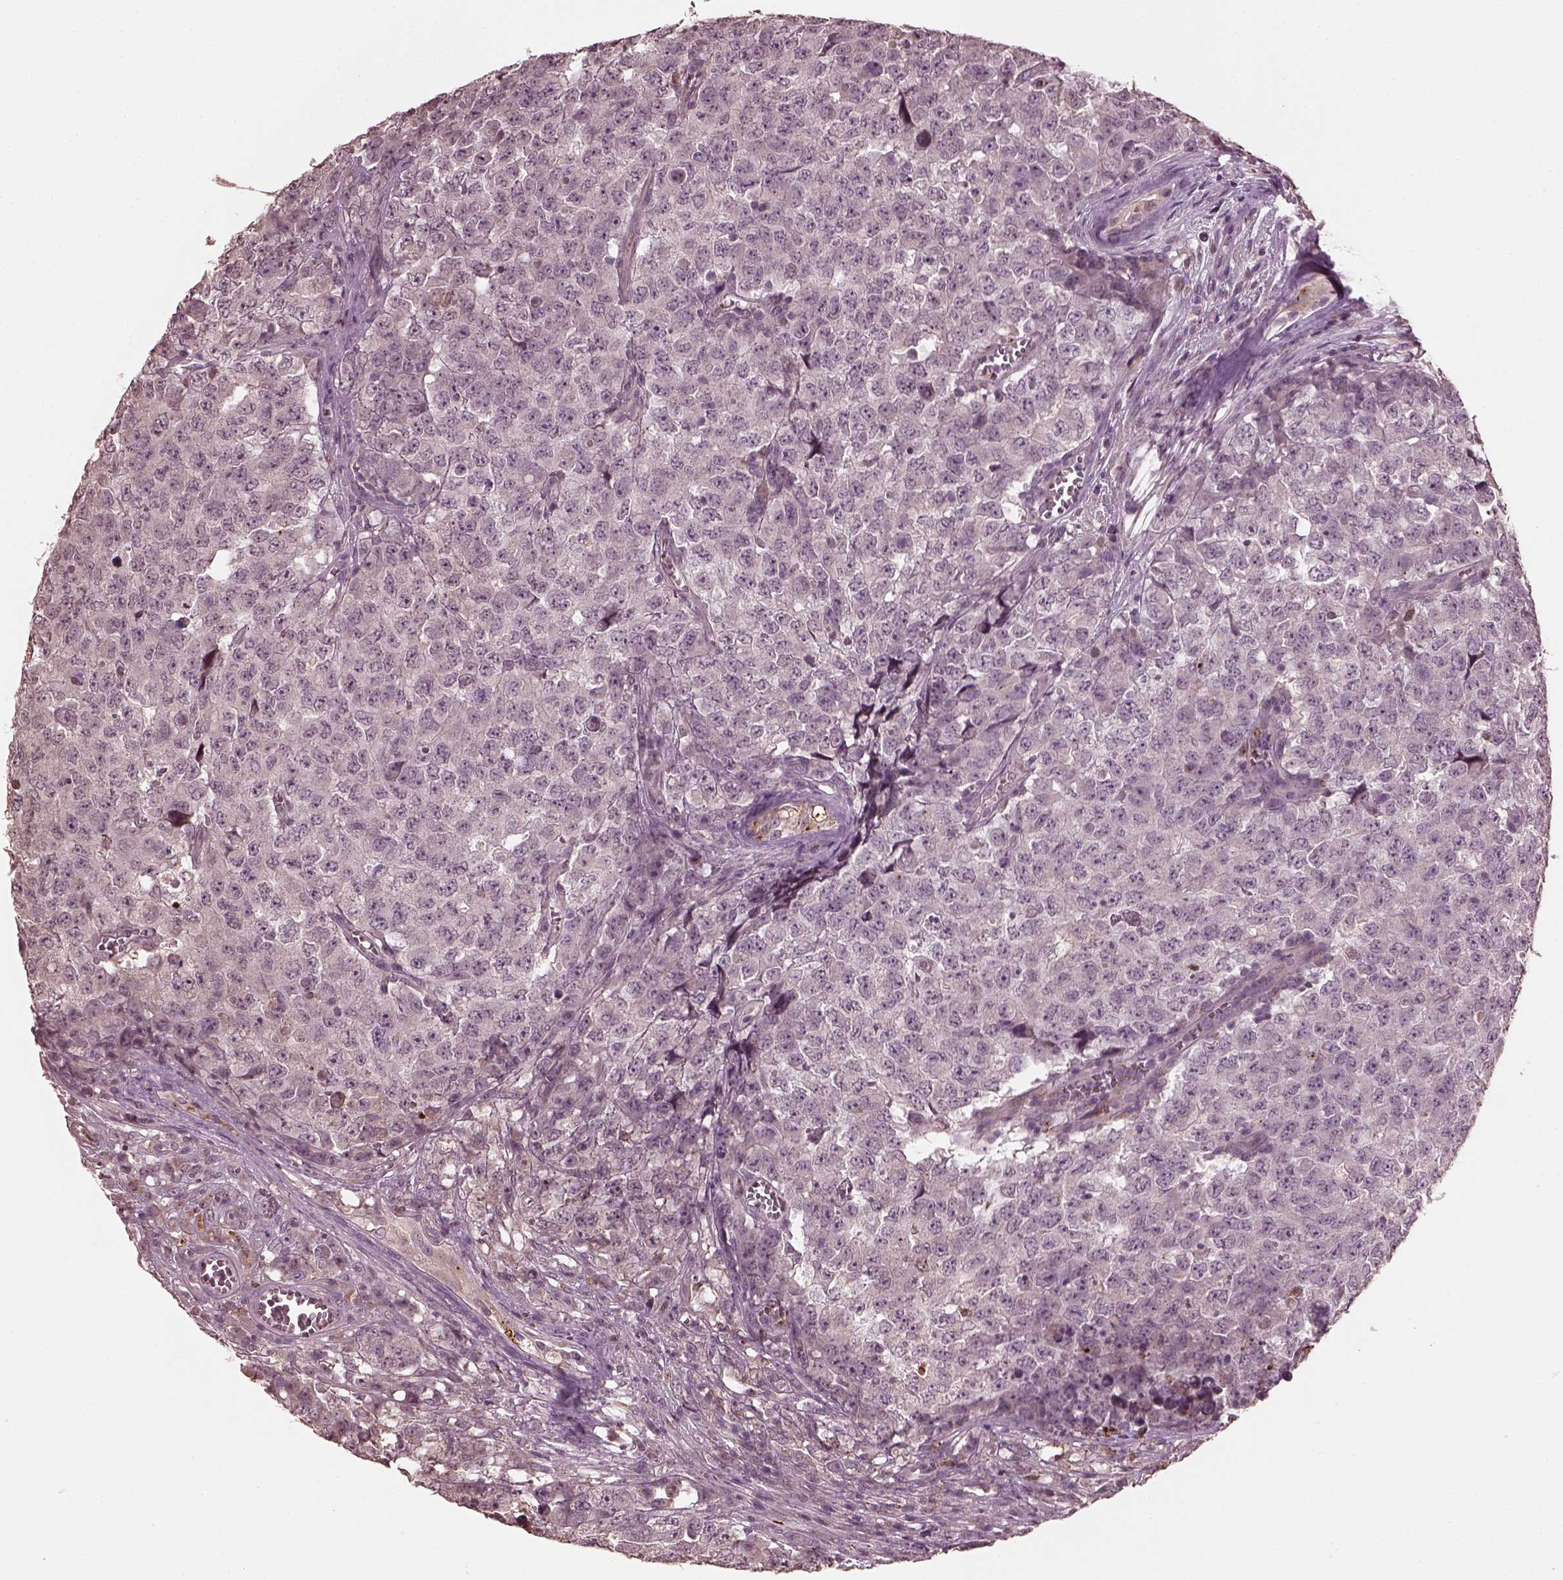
{"staining": {"intensity": "negative", "quantity": "none", "location": "none"}, "tissue": "testis cancer", "cell_type": "Tumor cells", "image_type": "cancer", "snomed": [{"axis": "morphology", "description": "Carcinoma, Embryonal, NOS"}, {"axis": "topography", "description": "Testis"}], "caption": "A high-resolution histopathology image shows immunohistochemistry (IHC) staining of testis cancer, which shows no significant positivity in tumor cells.", "gene": "RUFY3", "patient": {"sex": "male", "age": 23}}